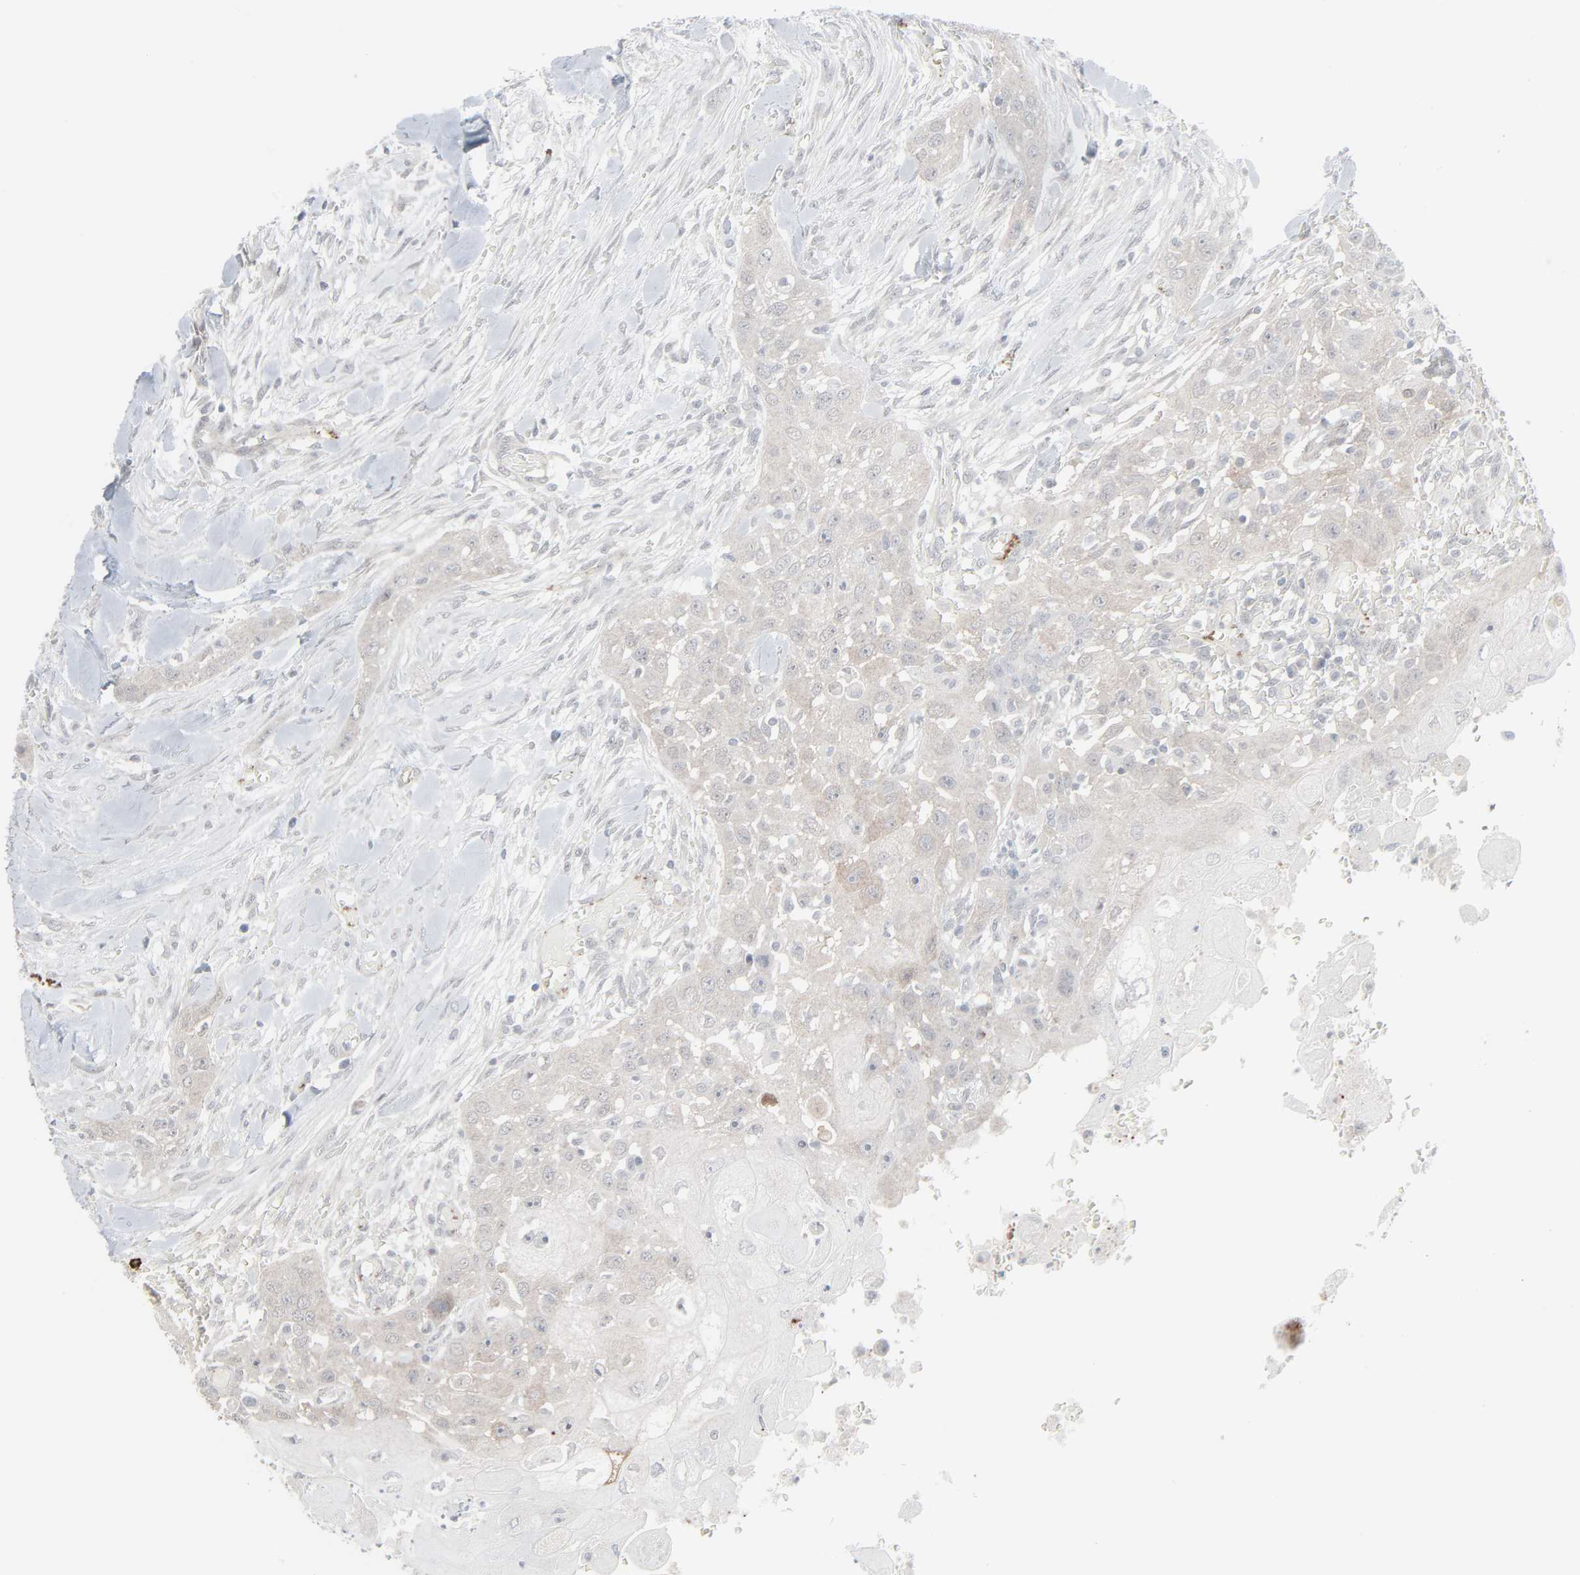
{"staining": {"intensity": "negative", "quantity": "none", "location": "none"}, "tissue": "head and neck cancer", "cell_type": "Tumor cells", "image_type": "cancer", "snomed": [{"axis": "morphology", "description": "Neoplasm, malignant, NOS"}, {"axis": "topography", "description": "Salivary gland"}, {"axis": "topography", "description": "Head-Neck"}], "caption": "Immunohistochemical staining of human head and neck neoplasm (malignant) exhibits no significant staining in tumor cells.", "gene": "NEUROD1", "patient": {"sex": "male", "age": 43}}